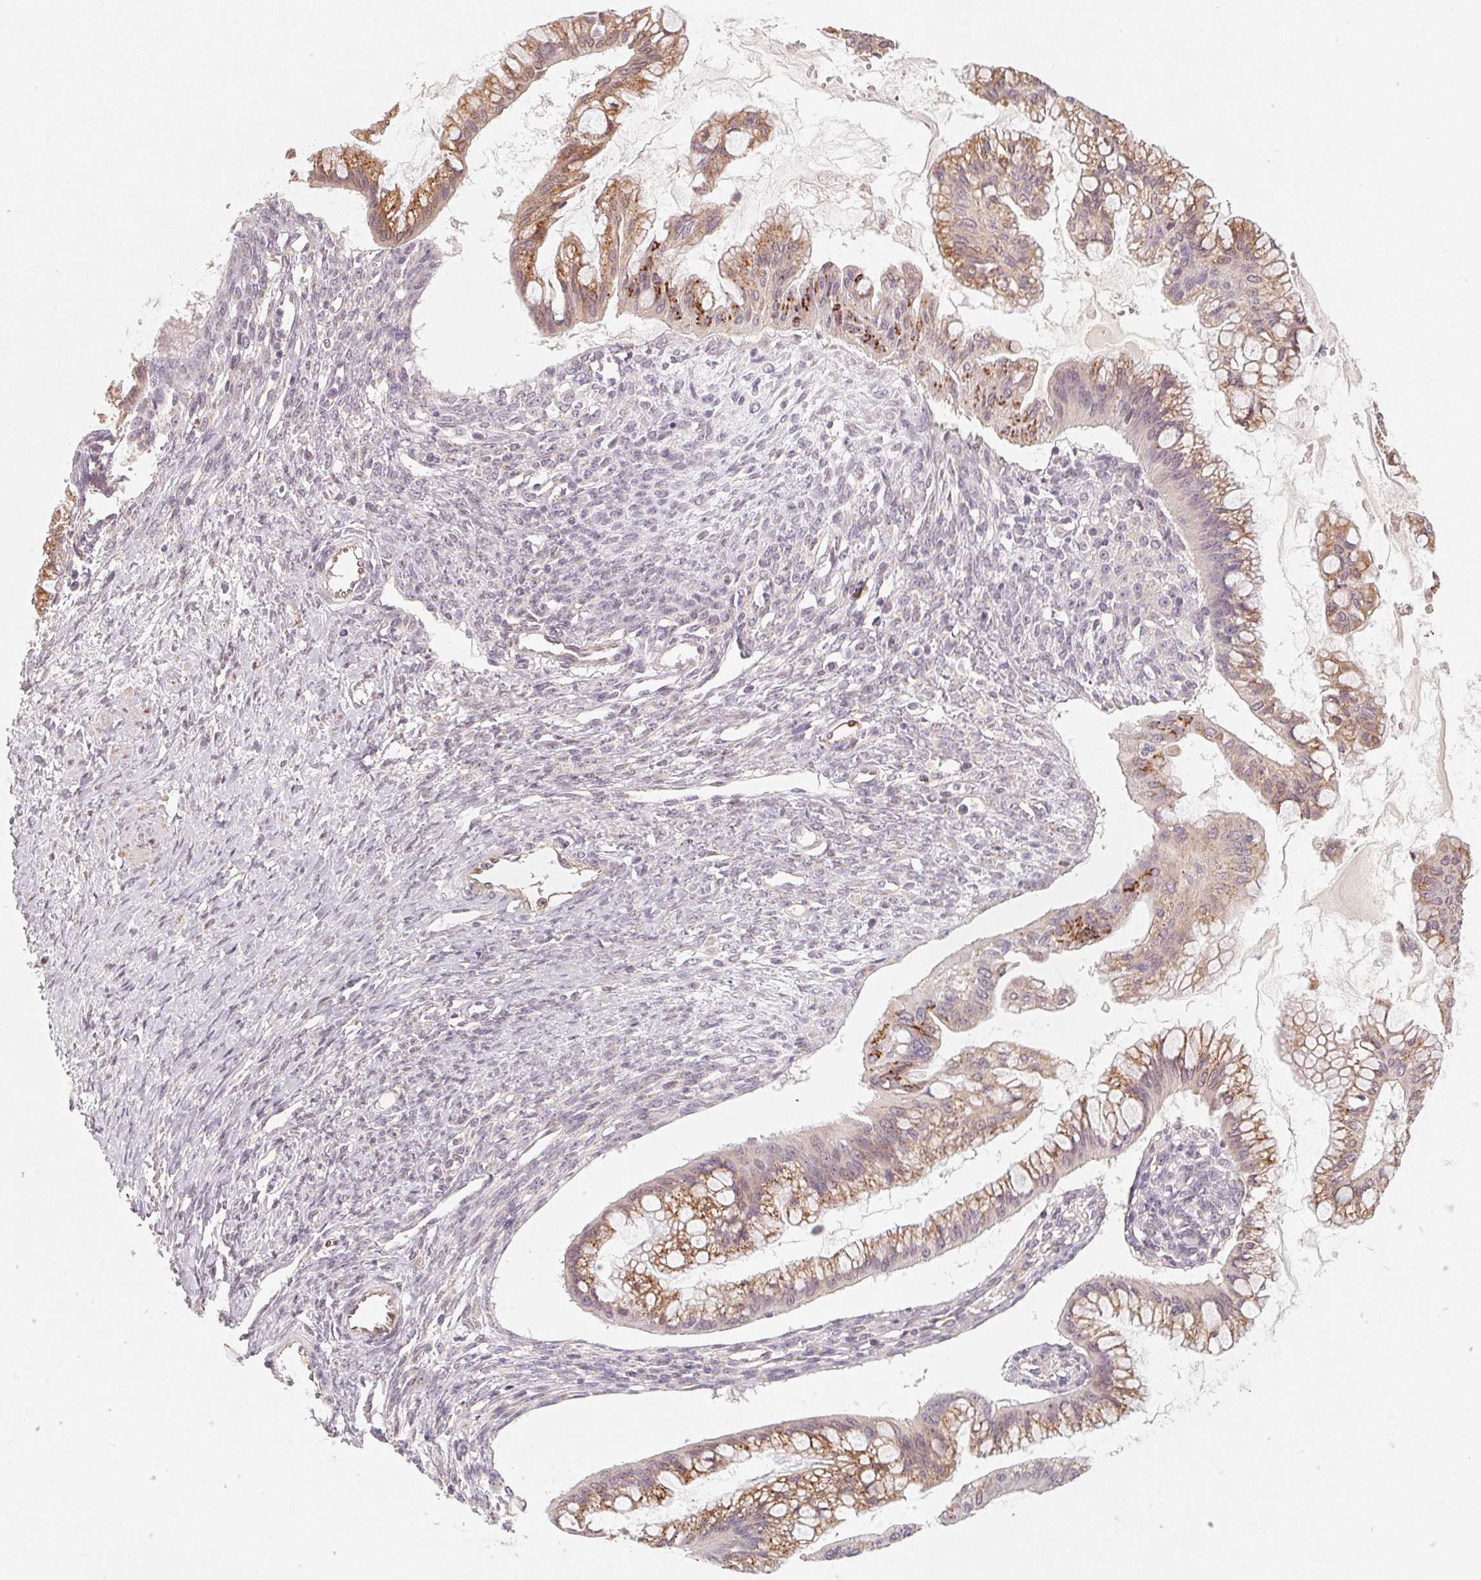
{"staining": {"intensity": "moderate", "quantity": ">75%", "location": "cytoplasmic/membranous"}, "tissue": "ovarian cancer", "cell_type": "Tumor cells", "image_type": "cancer", "snomed": [{"axis": "morphology", "description": "Cystadenocarcinoma, mucinous, NOS"}, {"axis": "topography", "description": "Ovary"}], "caption": "Immunohistochemical staining of human ovarian cancer (mucinous cystadenocarcinoma) reveals medium levels of moderate cytoplasmic/membranous expression in about >75% of tumor cells. The staining was performed using DAB (3,3'-diaminobenzidine), with brown indicating positive protein expression. Nuclei are stained blue with hematoxylin.", "gene": "TMSB15B", "patient": {"sex": "female", "age": 73}}